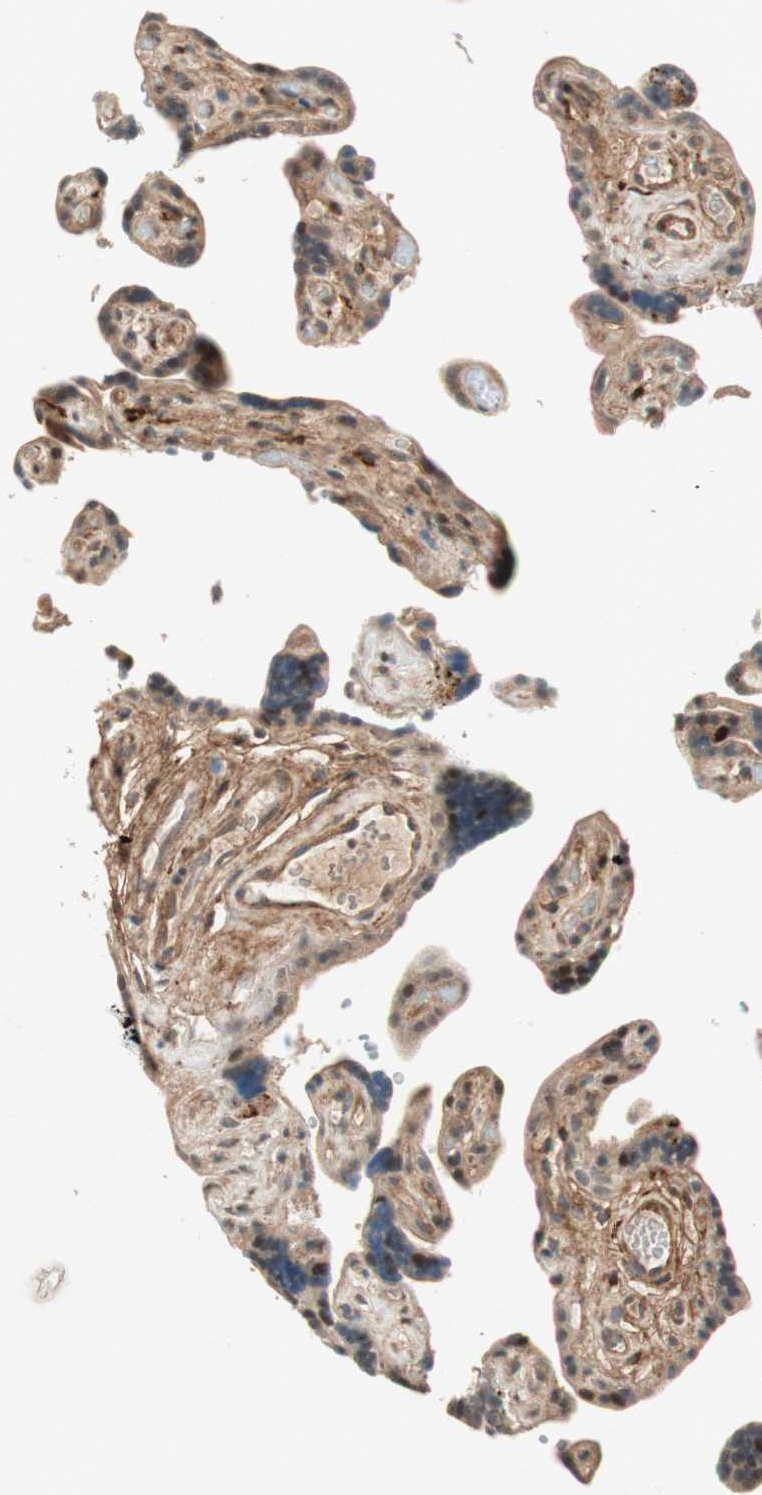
{"staining": {"intensity": "moderate", "quantity": "25%-75%", "location": "cytoplasmic/membranous,nuclear"}, "tissue": "placenta", "cell_type": "Decidual cells", "image_type": "normal", "snomed": [{"axis": "morphology", "description": "Normal tissue, NOS"}, {"axis": "topography", "description": "Placenta"}], "caption": "Placenta stained with a protein marker exhibits moderate staining in decidual cells.", "gene": "EPHA6", "patient": {"sex": "female", "age": 30}}